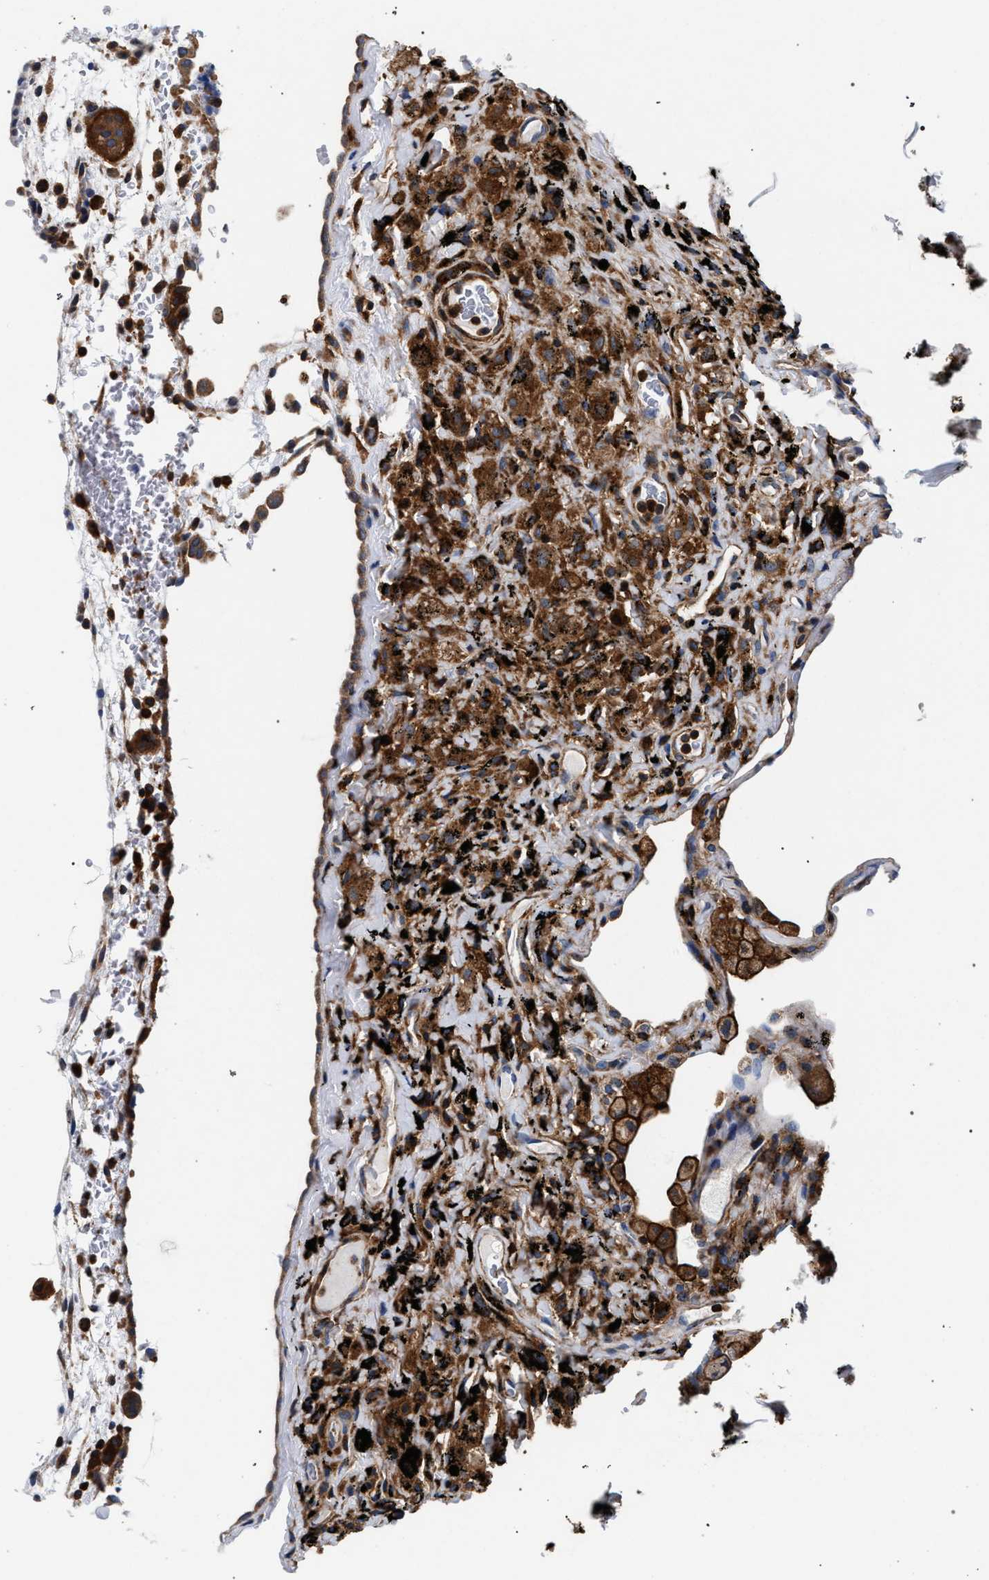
{"staining": {"intensity": "negative", "quantity": "none", "location": "none"}, "tissue": "lung", "cell_type": "Alveolar cells", "image_type": "normal", "snomed": [{"axis": "morphology", "description": "Normal tissue, NOS"}, {"axis": "topography", "description": "Lung"}], "caption": "The IHC histopathology image has no significant expression in alveolar cells of lung. (Immunohistochemistry, brightfield microscopy, high magnification).", "gene": "LASP1", "patient": {"sex": "male", "age": 59}}